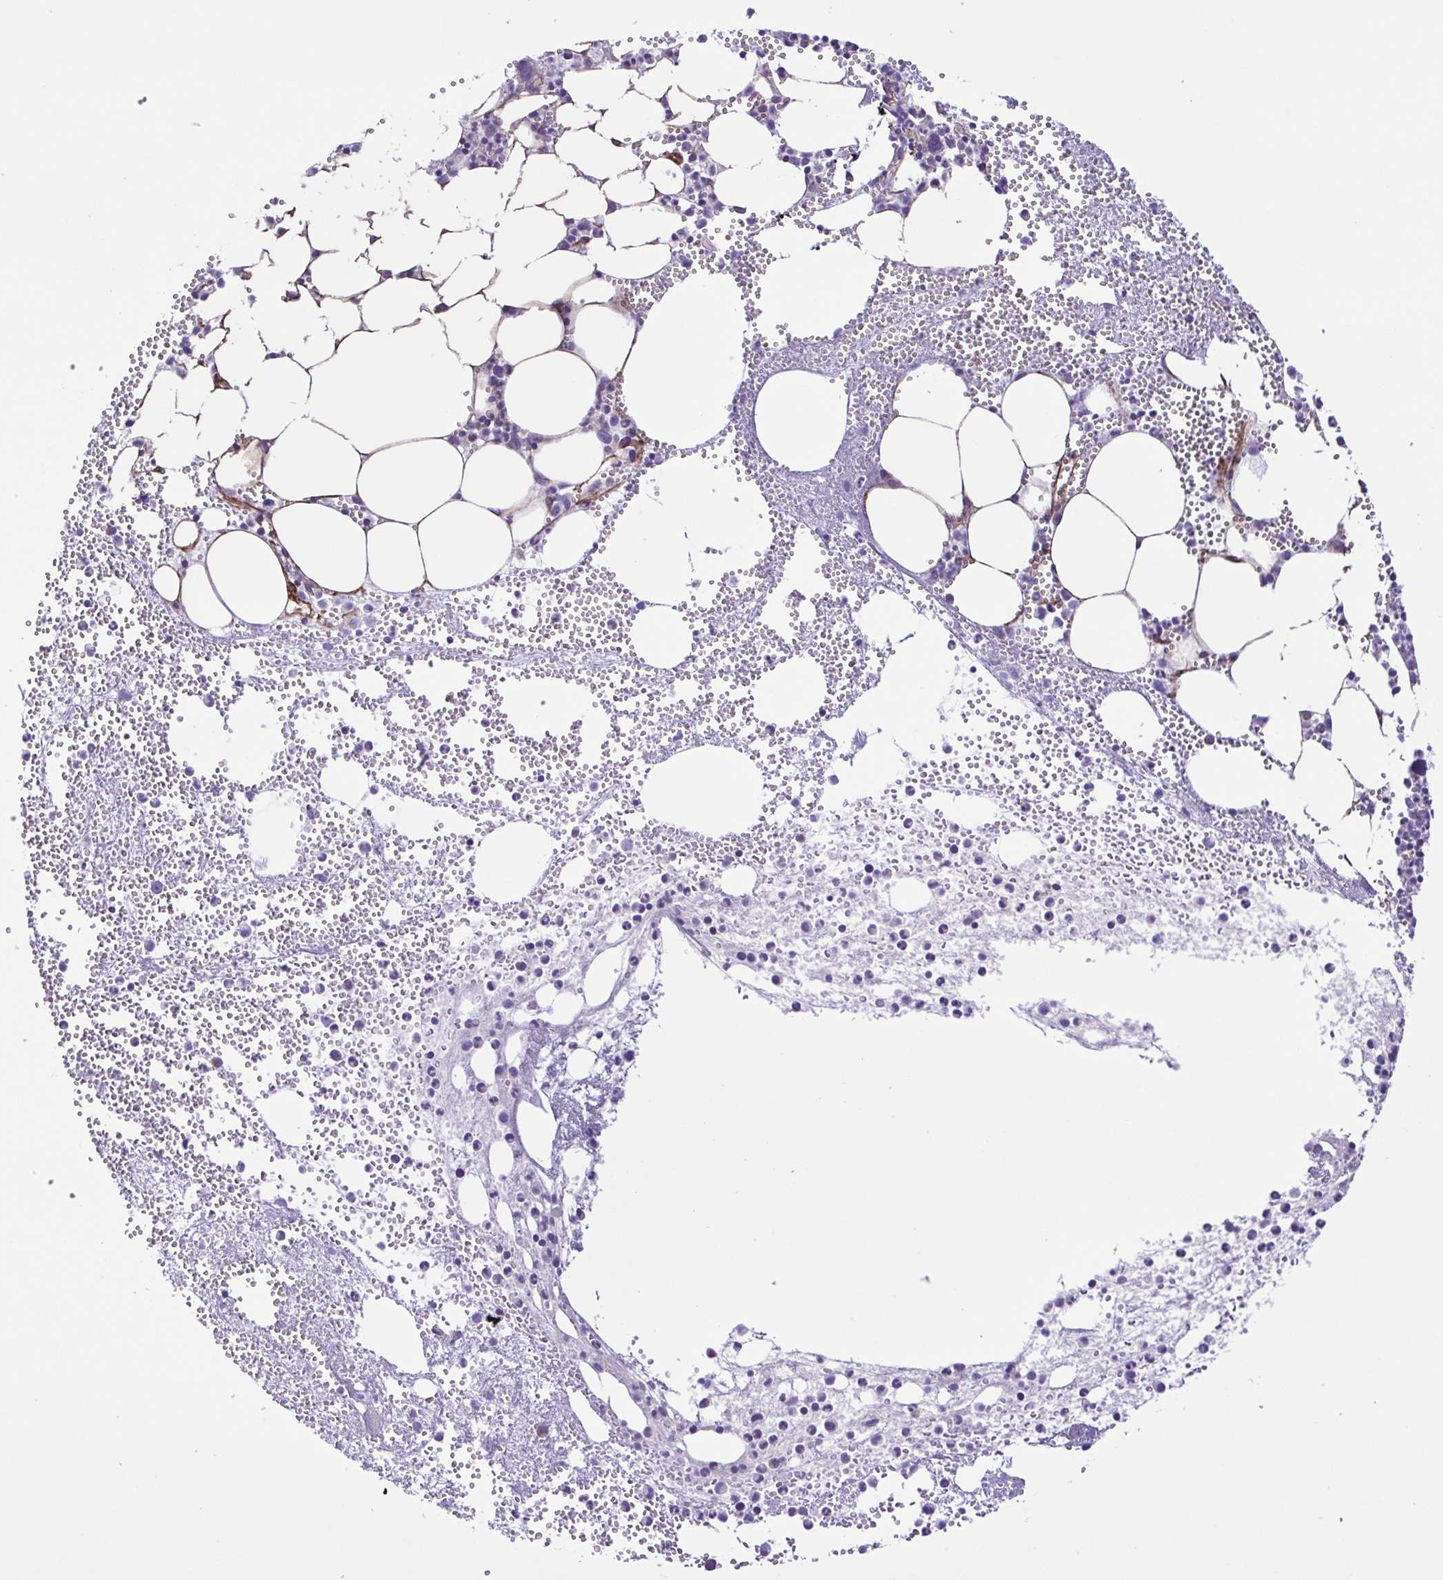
{"staining": {"intensity": "negative", "quantity": "none", "location": "none"}, "tissue": "bone marrow", "cell_type": "Hematopoietic cells", "image_type": "normal", "snomed": [{"axis": "morphology", "description": "Normal tissue, NOS"}, {"axis": "topography", "description": "Bone marrow"}], "caption": "IHC image of normal bone marrow: human bone marrow stained with DAB (3,3'-diaminobenzidine) shows no significant protein expression in hematopoietic cells.", "gene": "FLT1", "patient": {"sex": "female", "age": 57}}